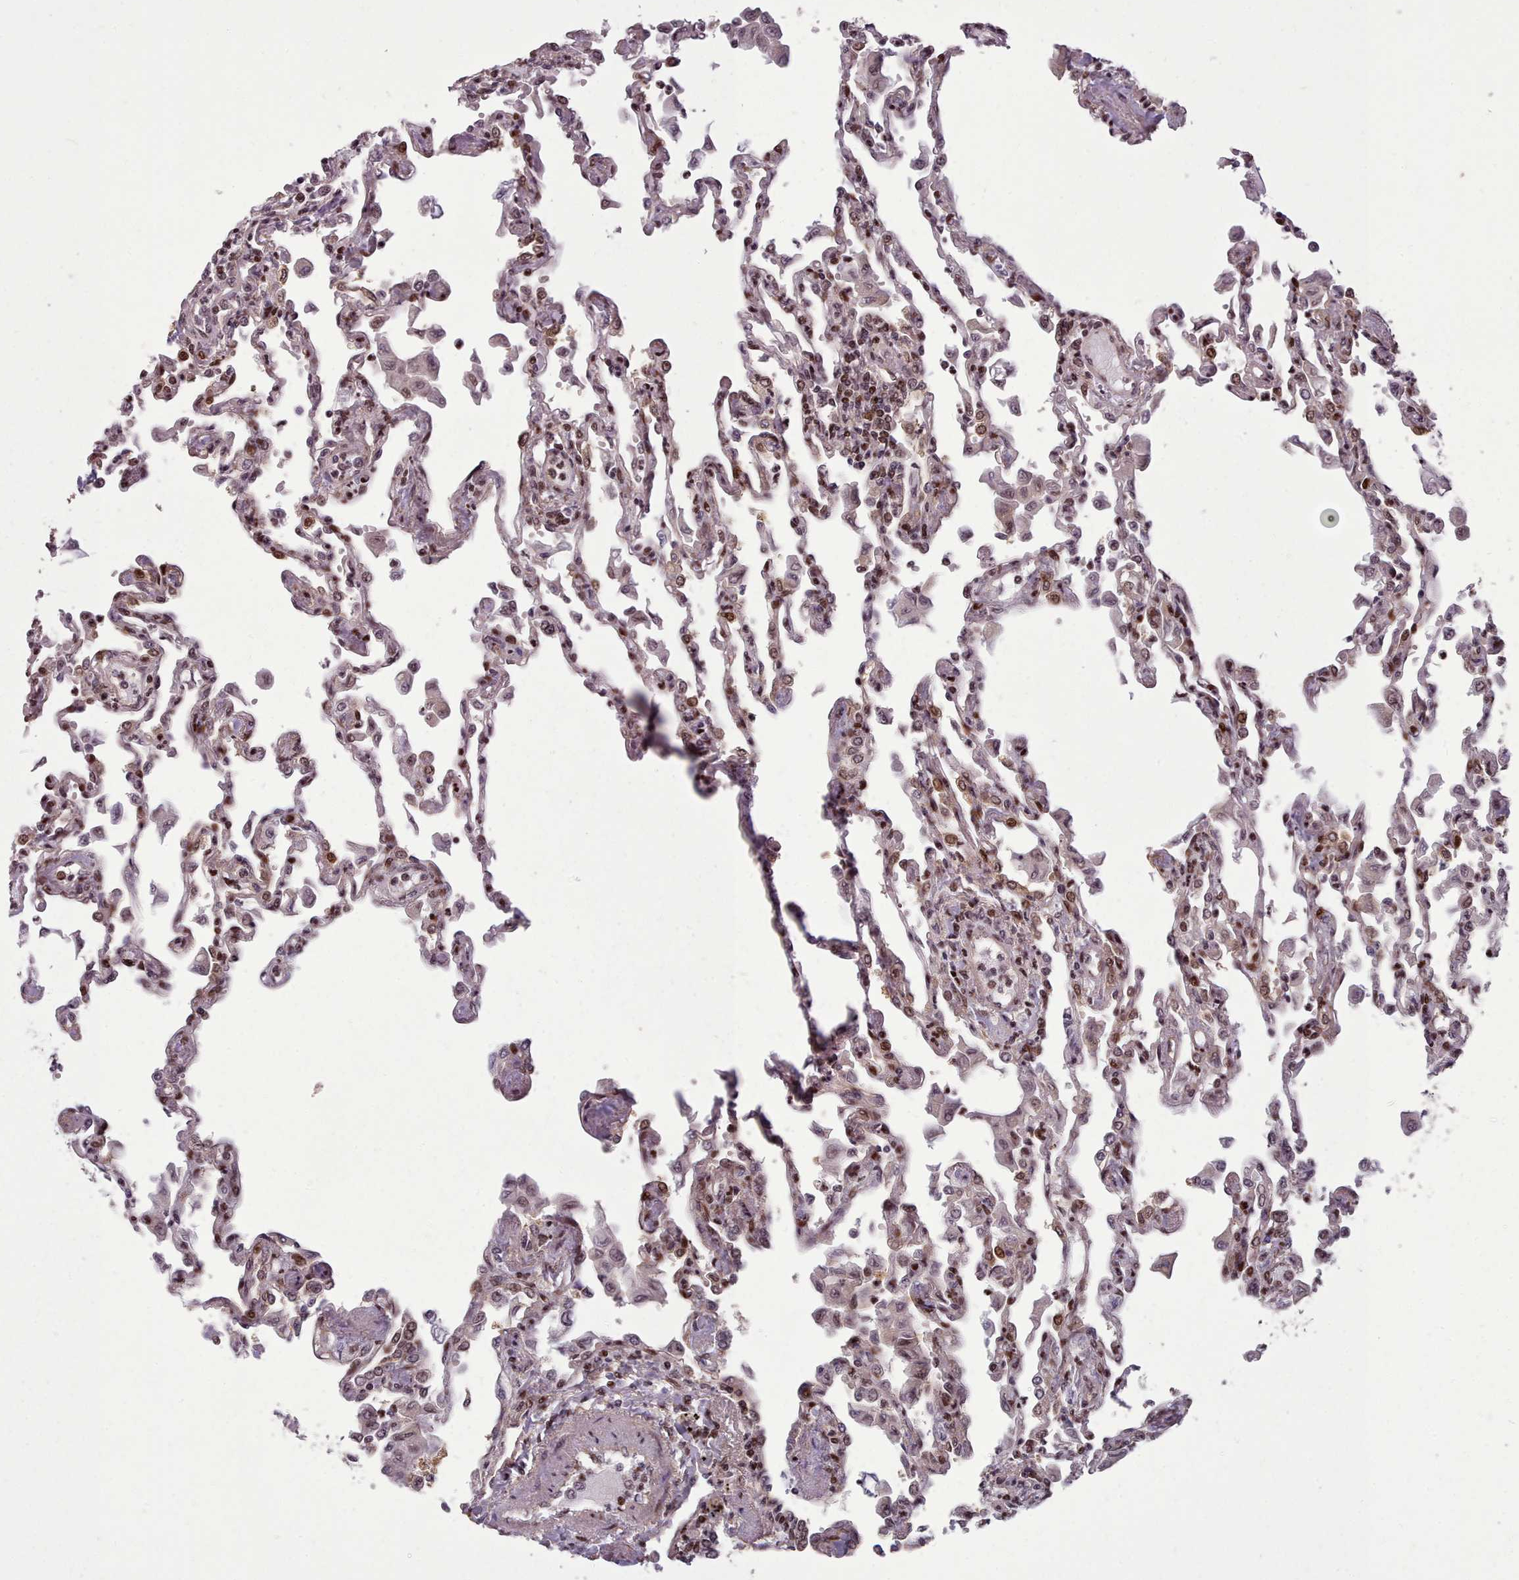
{"staining": {"intensity": "moderate", "quantity": ">75%", "location": "nuclear"}, "tissue": "lung", "cell_type": "Alveolar cells", "image_type": "normal", "snomed": [{"axis": "morphology", "description": "Normal tissue, NOS"}, {"axis": "topography", "description": "Bronchus"}, {"axis": "topography", "description": "Lung"}], "caption": "Lung stained with a brown dye exhibits moderate nuclear positive staining in approximately >75% of alveolar cells.", "gene": "ENSA", "patient": {"sex": "female", "age": 49}}